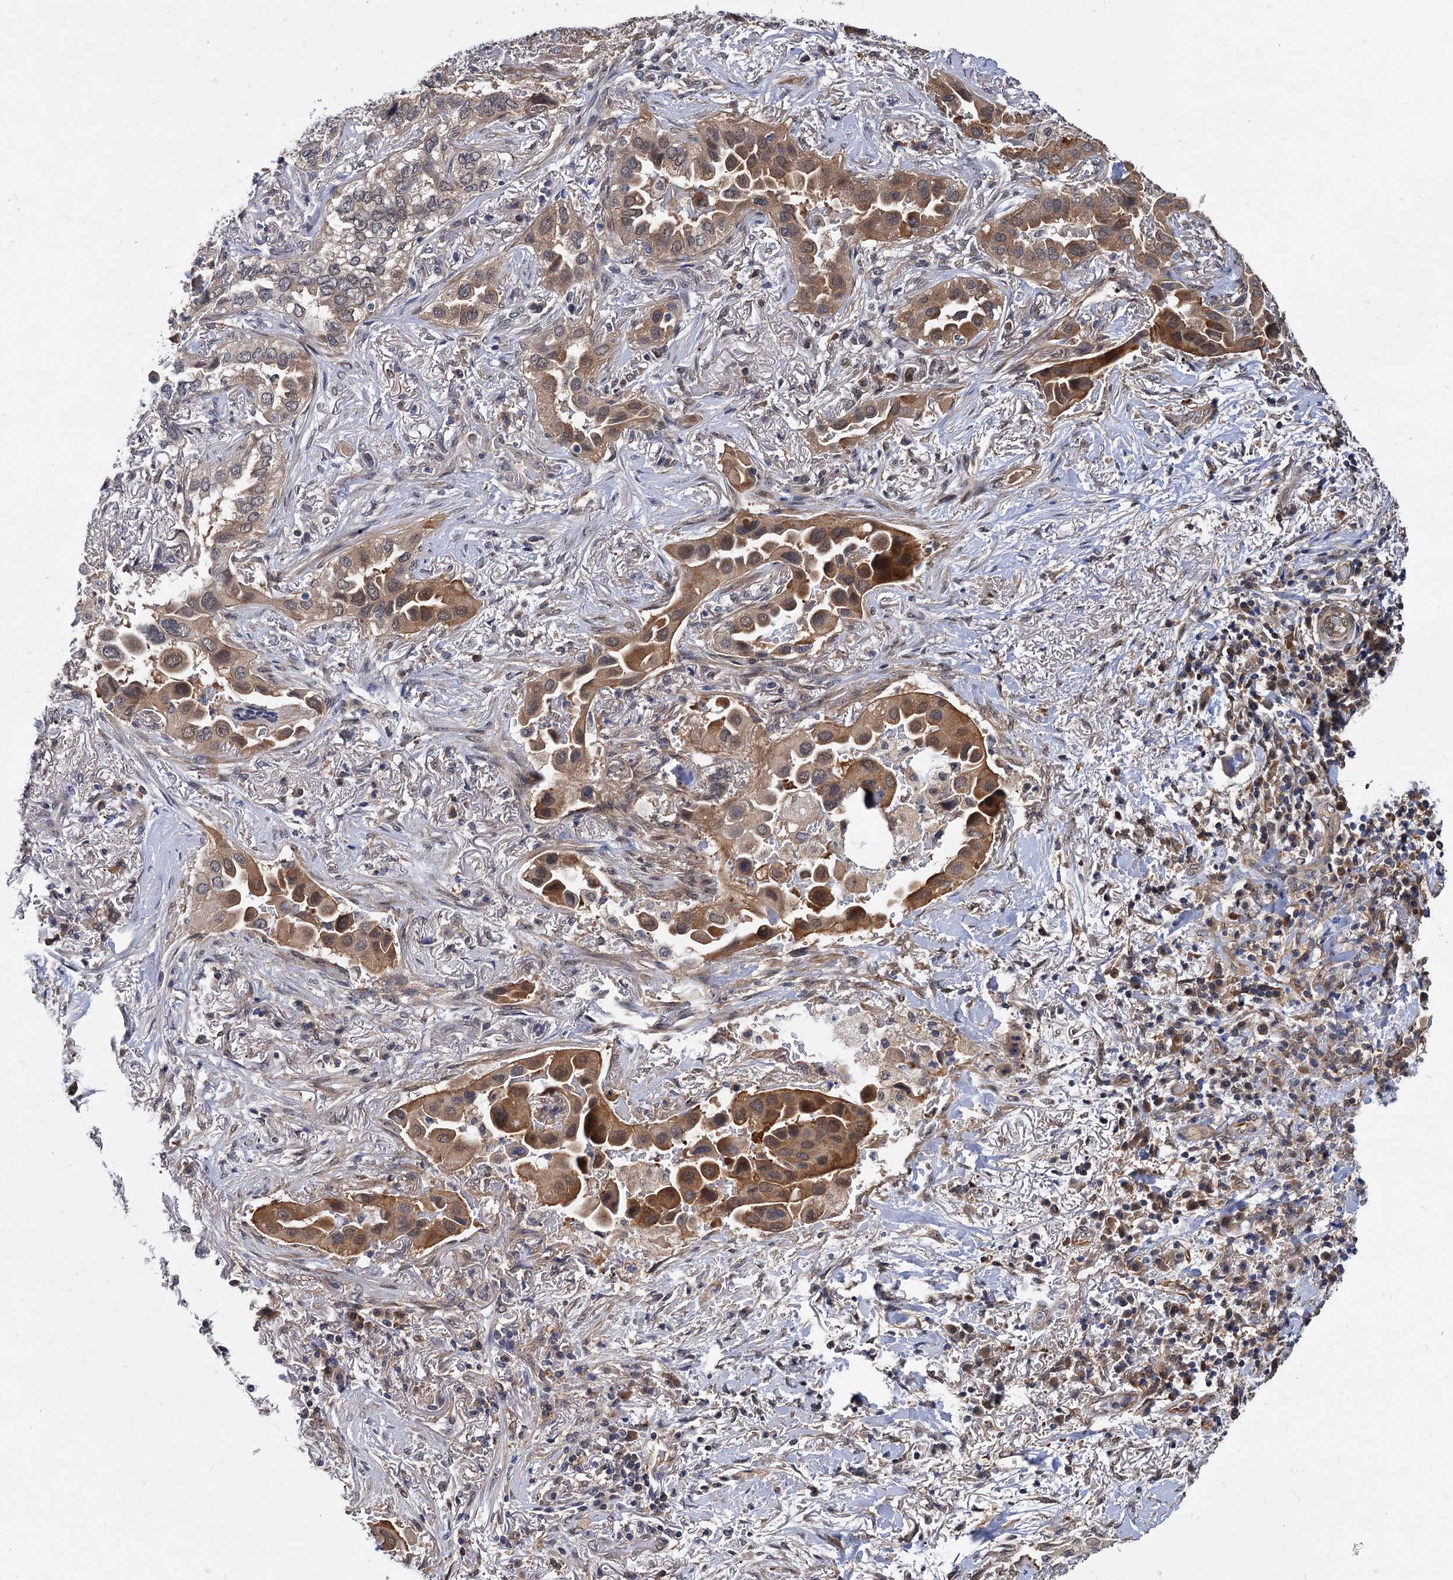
{"staining": {"intensity": "moderate", "quantity": ">75%", "location": "cytoplasmic/membranous"}, "tissue": "lung cancer", "cell_type": "Tumor cells", "image_type": "cancer", "snomed": [{"axis": "morphology", "description": "Adenocarcinoma, NOS"}, {"axis": "topography", "description": "Lung"}], "caption": "Protein expression analysis of lung cancer (adenocarcinoma) exhibits moderate cytoplasmic/membranous expression in about >75% of tumor cells. (Stains: DAB in brown, nuclei in blue, Microscopy: brightfield microscopy at high magnification).", "gene": "SNX15", "patient": {"sex": "female", "age": 76}}